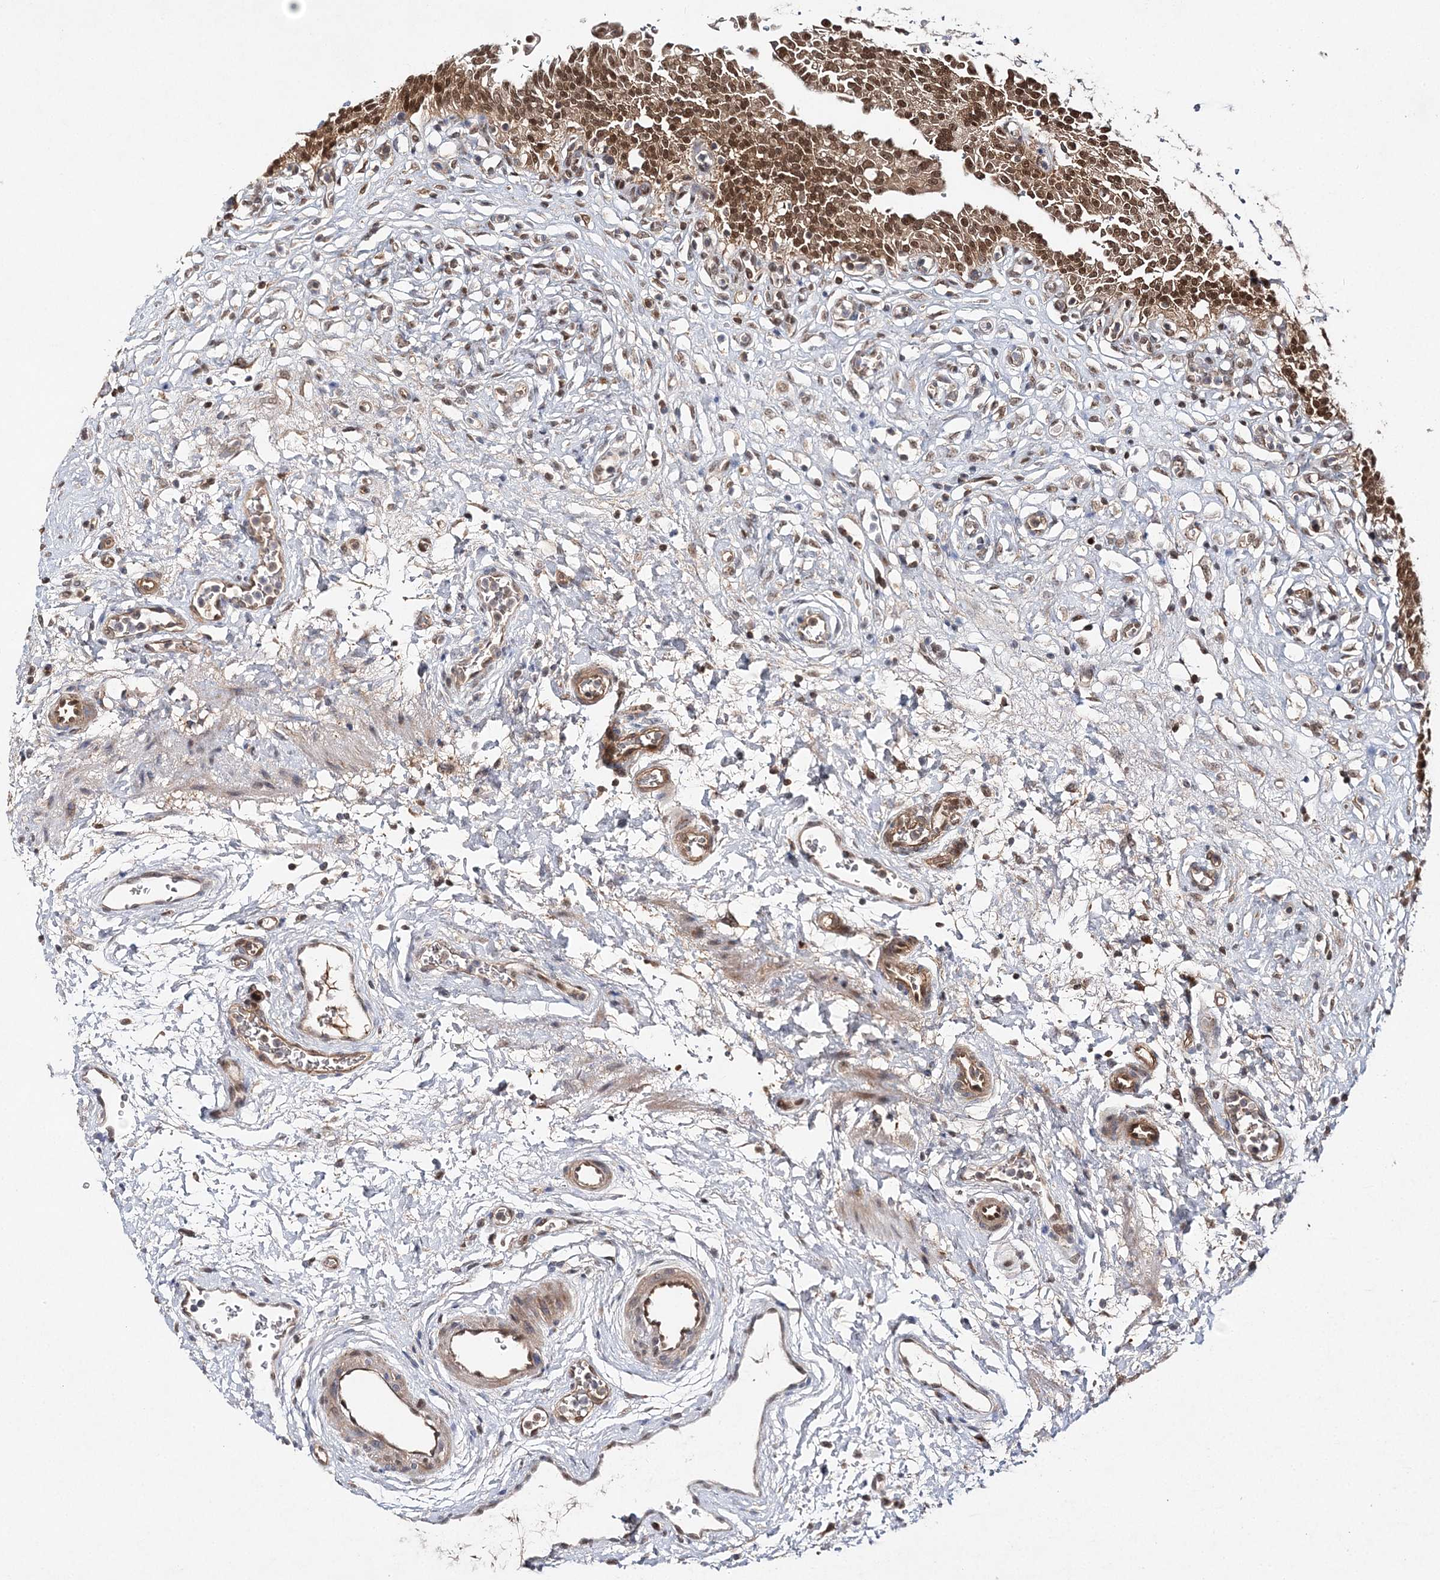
{"staining": {"intensity": "strong", "quantity": ">75%", "location": "cytoplasmic/membranous,nuclear"}, "tissue": "urinary bladder", "cell_type": "Urothelial cells", "image_type": "normal", "snomed": [{"axis": "morphology", "description": "Urothelial carcinoma, High grade"}, {"axis": "topography", "description": "Urinary bladder"}], "caption": "This micrograph displays immunohistochemistry staining of benign urinary bladder, with high strong cytoplasmic/membranous,nuclear expression in about >75% of urothelial cells.", "gene": "NIF3L1", "patient": {"sex": "male", "age": 46}}